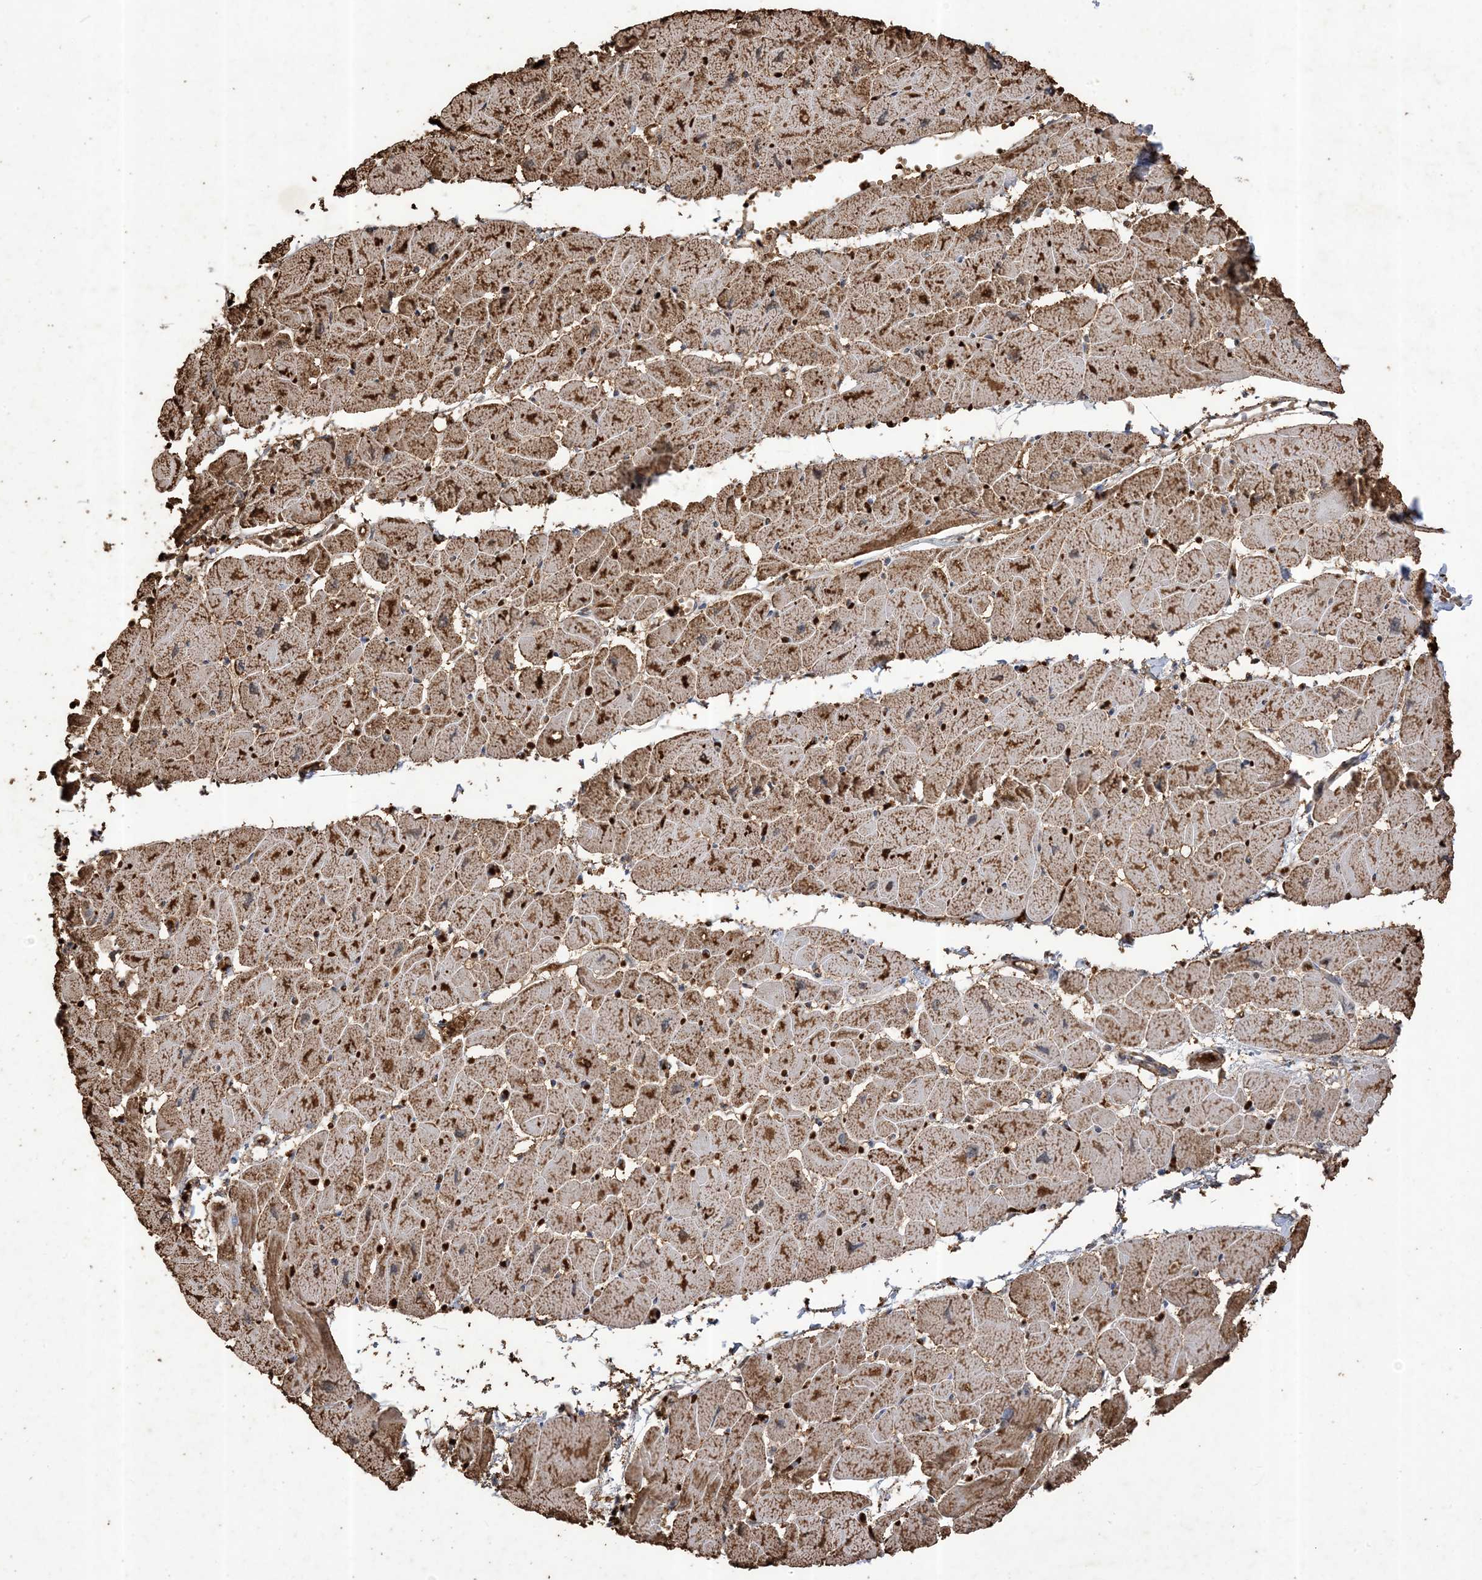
{"staining": {"intensity": "moderate", "quantity": ">75%", "location": "cytoplasmic/membranous"}, "tissue": "heart muscle", "cell_type": "Cardiomyocytes", "image_type": "normal", "snomed": [{"axis": "morphology", "description": "Normal tissue, NOS"}, {"axis": "topography", "description": "Heart"}], "caption": "A high-resolution histopathology image shows immunohistochemistry (IHC) staining of benign heart muscle, which shows moderate cytoplasmic/membranous positivity in approximately >75% of cardiomyocytes.", "gene": "HPS4", "patient": {"sex": "female", "age": 54}}